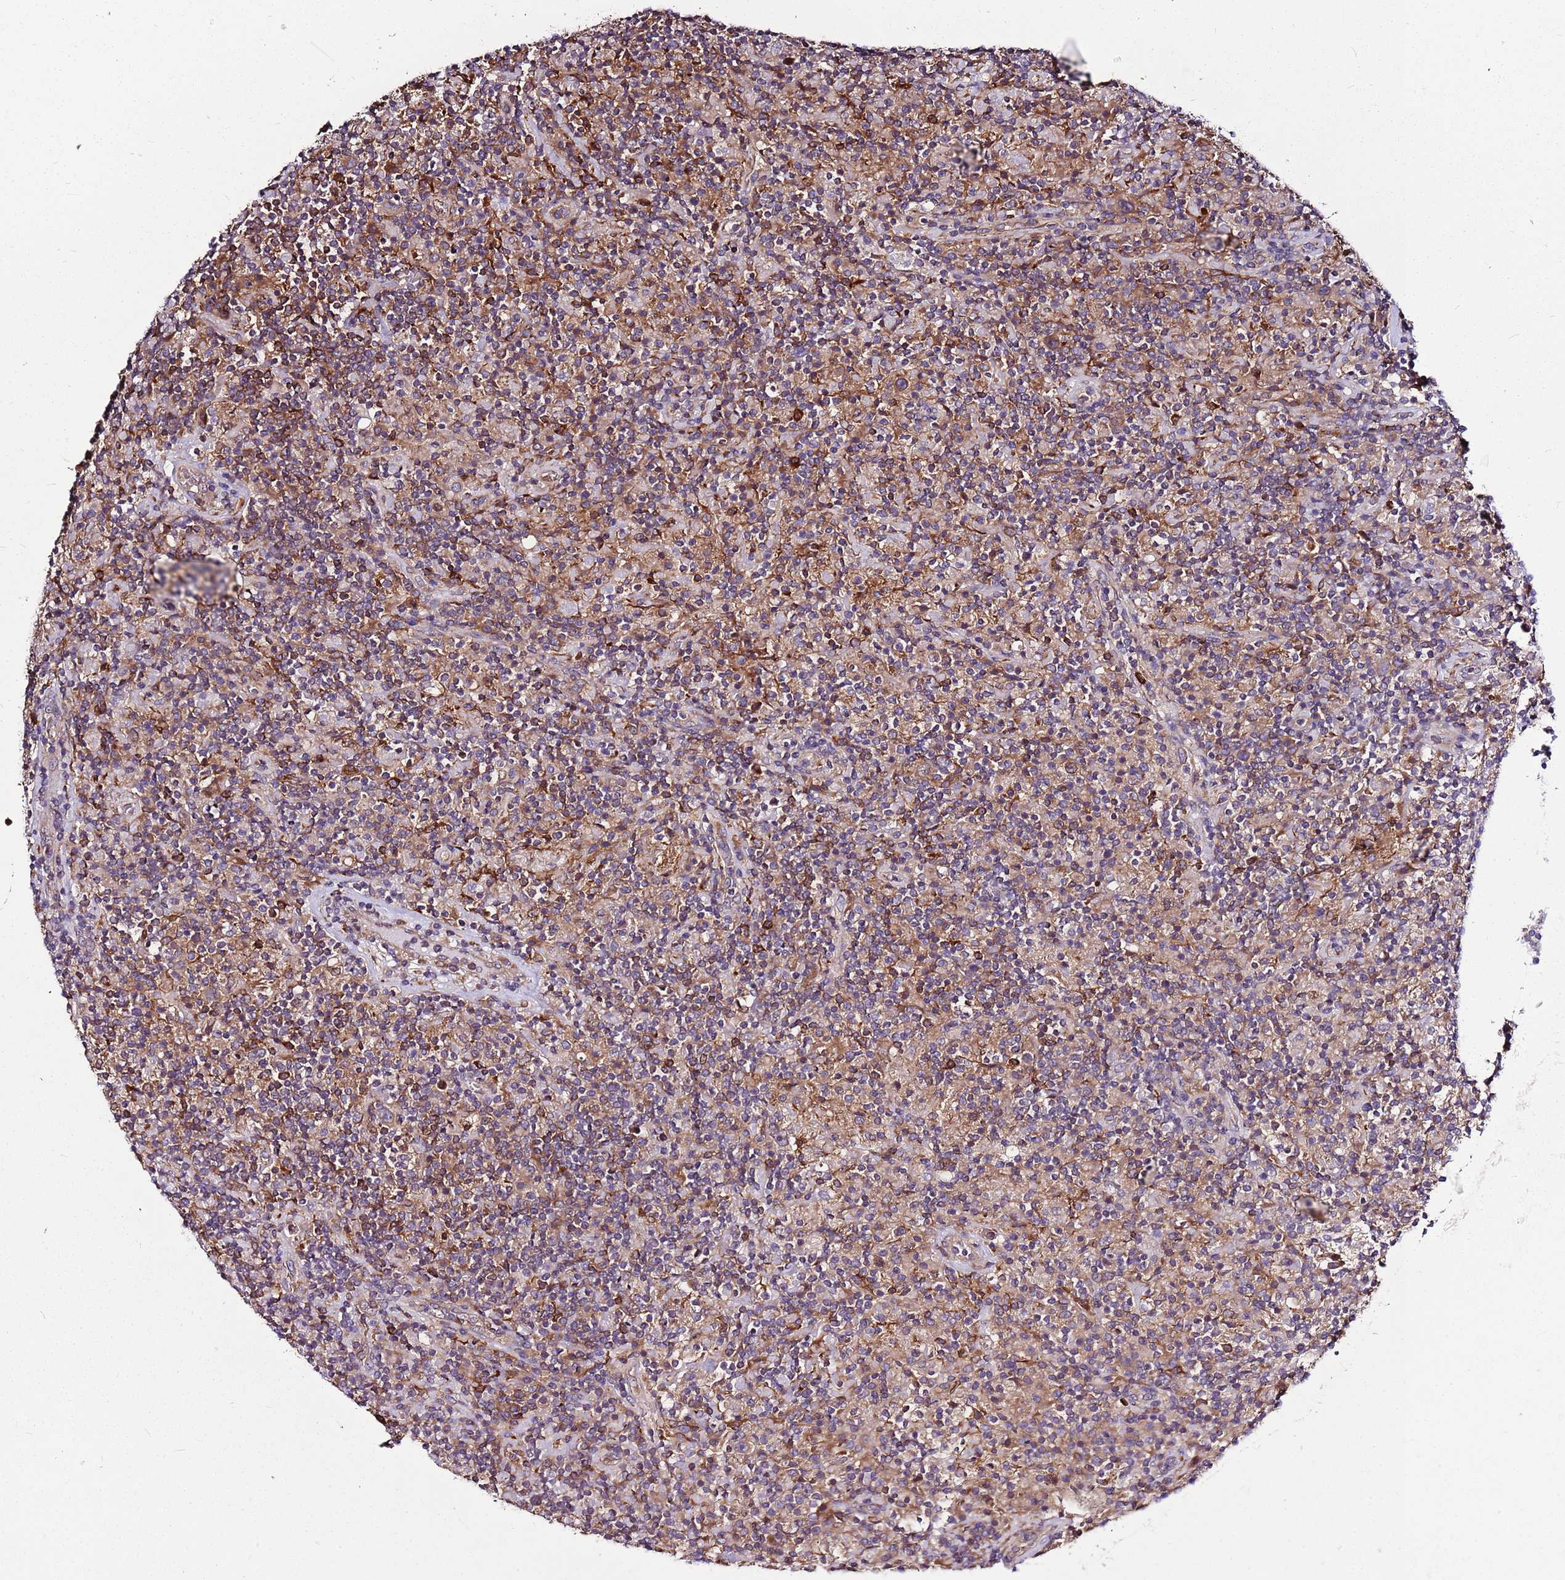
{"staining": {"intensity": "weak", "quantity": "25%-75%", "location": "cytoplasmic/membranous"}, "tissue": "lymphoma", "cell_type": "Tumor cells", "image_type": "cancer", "snomed": [{"axis": "morphology", "description": "Hodgkin's disease, NOS"}, {"axis": "topography", "description": "Lymph node"}], "caption": "Human Hodgkin's disease stained for a protein (brown) demonstrates weak cytoplasmic/membranous positive positivity in about 25%-75% of tumor cells.", "gene": "ATXN2L", "patient": {"sex": "male", "age": 70}}